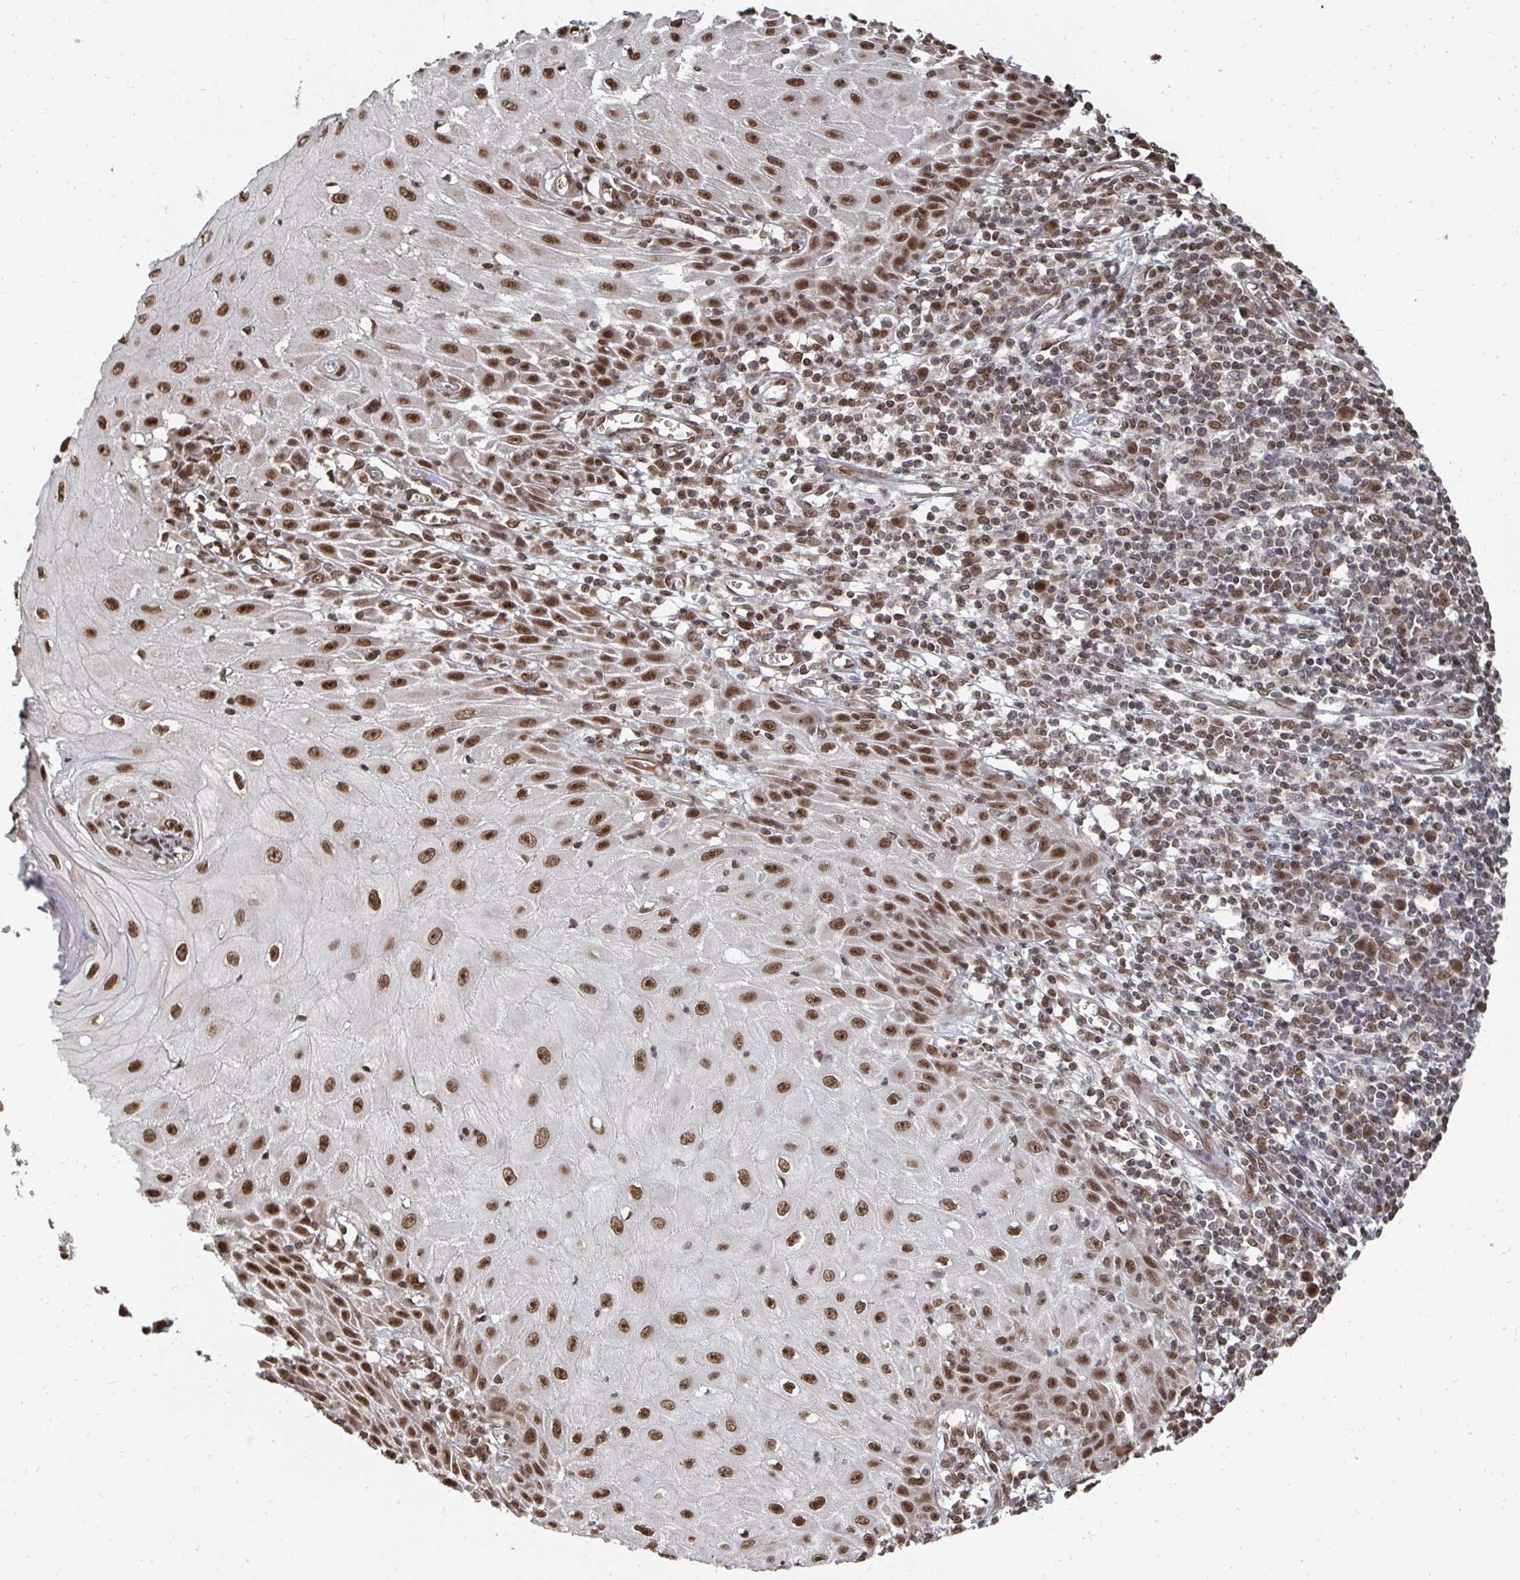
{"staining": {"intensity": "strong", "quantity": ">75%", "location": "nuclear"}, "tissue": "skin cancer", "cell_type": "Tumor cells", "image_type": "cancer", "snomed": [{"axis": "morphology", "description": "Squamous cell carcinoma, NOS"}, {"axis": "topography", "description": "Skin"}], "caption": "Immunohistochemistry micrograph of squamous cell carcinoma (skin) stained for a protein (brown), which exhibits high levels of strong nuclear expression in about >75% of tumor cells.", "gene": "GTF3C6", "patient": {"sex": "female", "age": 73}}